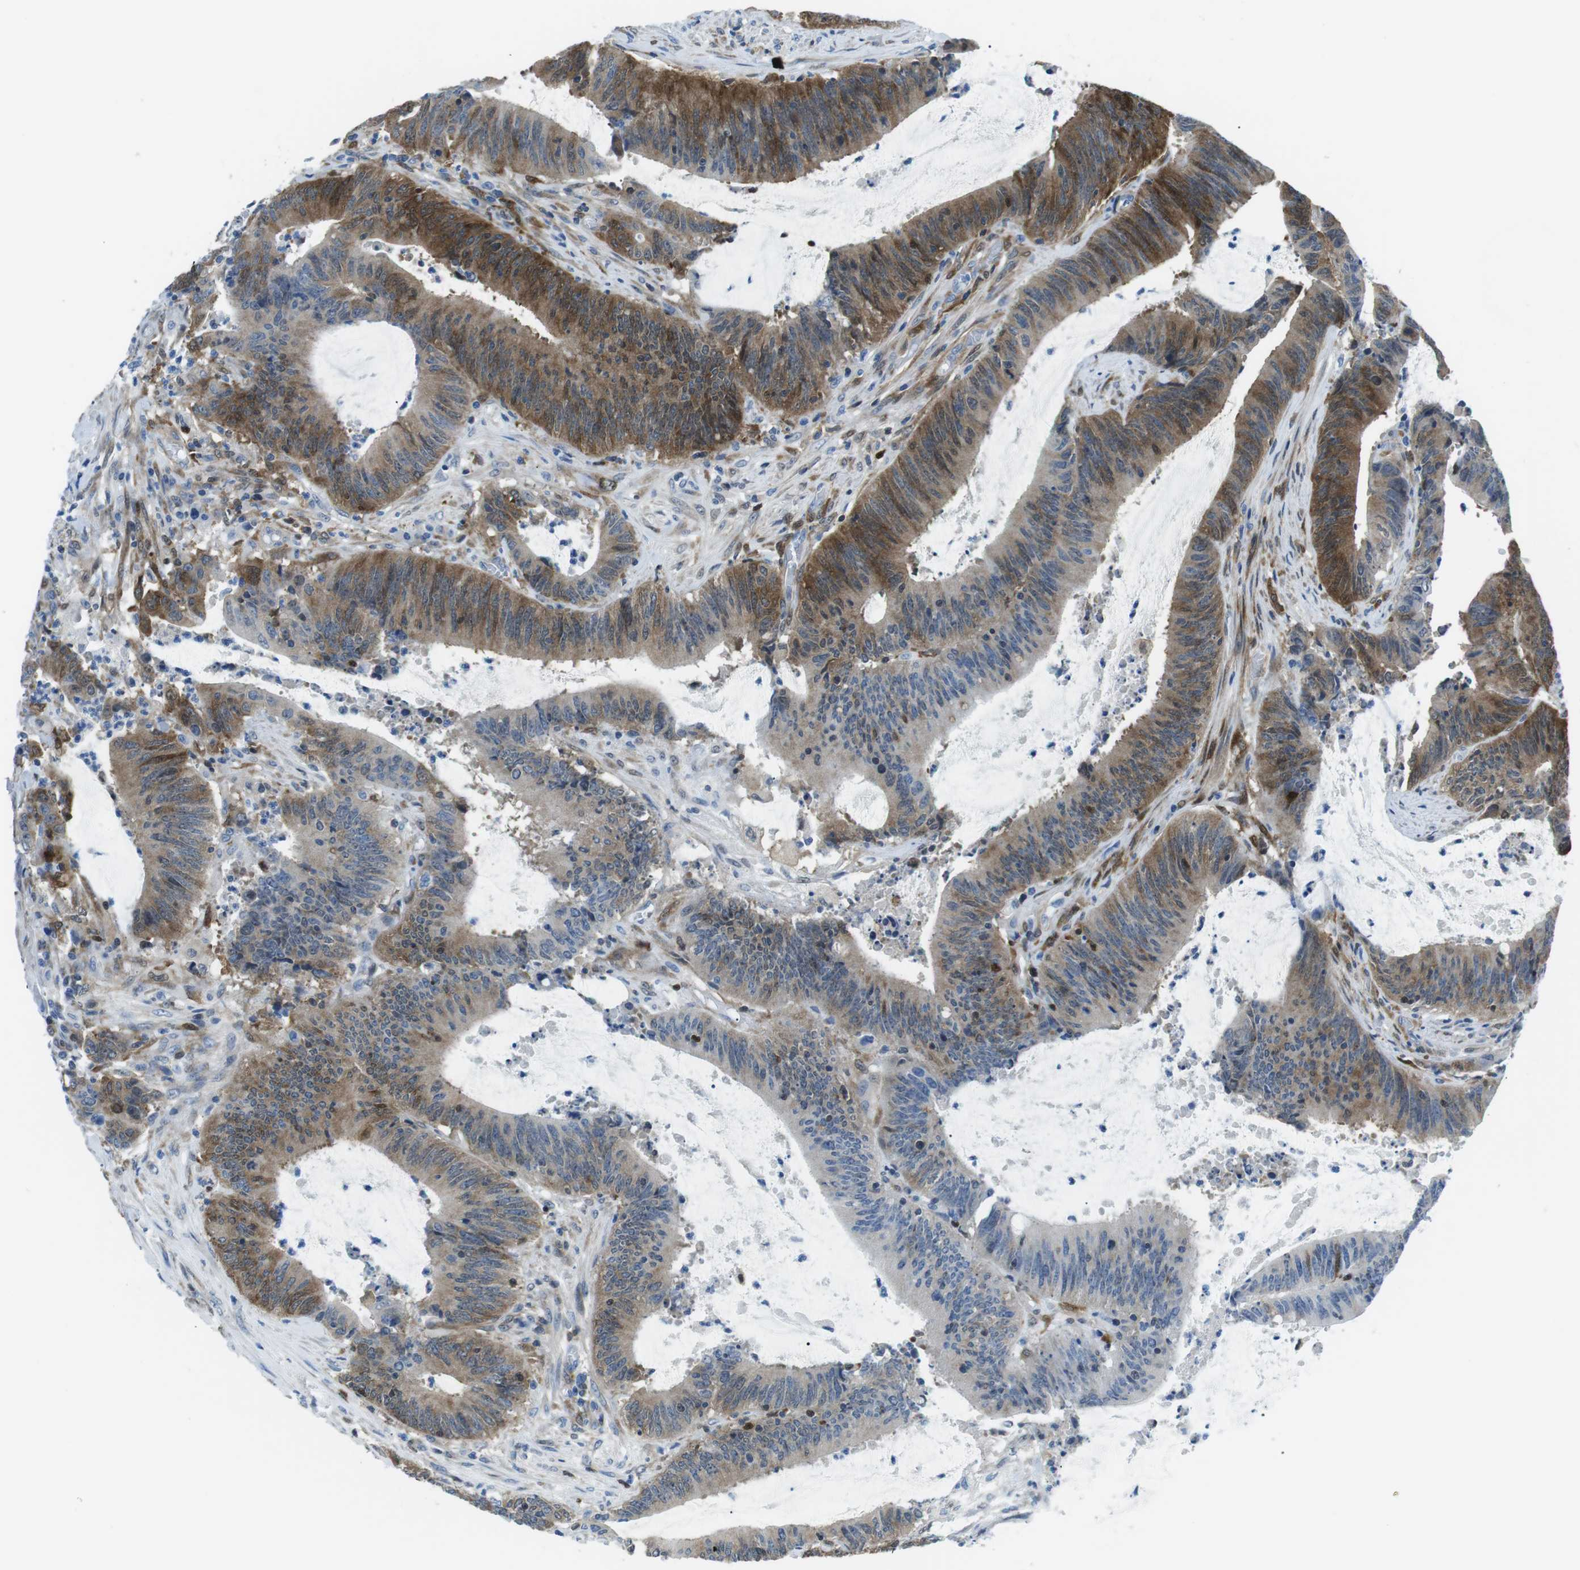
{"staining": {"intensity": "moderate", "quantity": "25%-75%", "location": "cytoplasmic/membranous"}, "tissue": "colorectal cancer", "cell_type": "Tumor cells", "image_type": "cancer", "snomed": [{"axis": "morphology", "description": "Normal tissue, NOS"}, {"axis": "morphology", "description": "Adenocarcinoma, NOS"}, {"axis": "topography", "description": "Rectum"}], "caption": "Colorectal adenocarcinoma tissue demonstrates moderate cytoplasmic/membranous staining in about 25%-75% of tumor cells", "gene": "PHLDA1", "patient": {"sex": "female", "age": 66}}